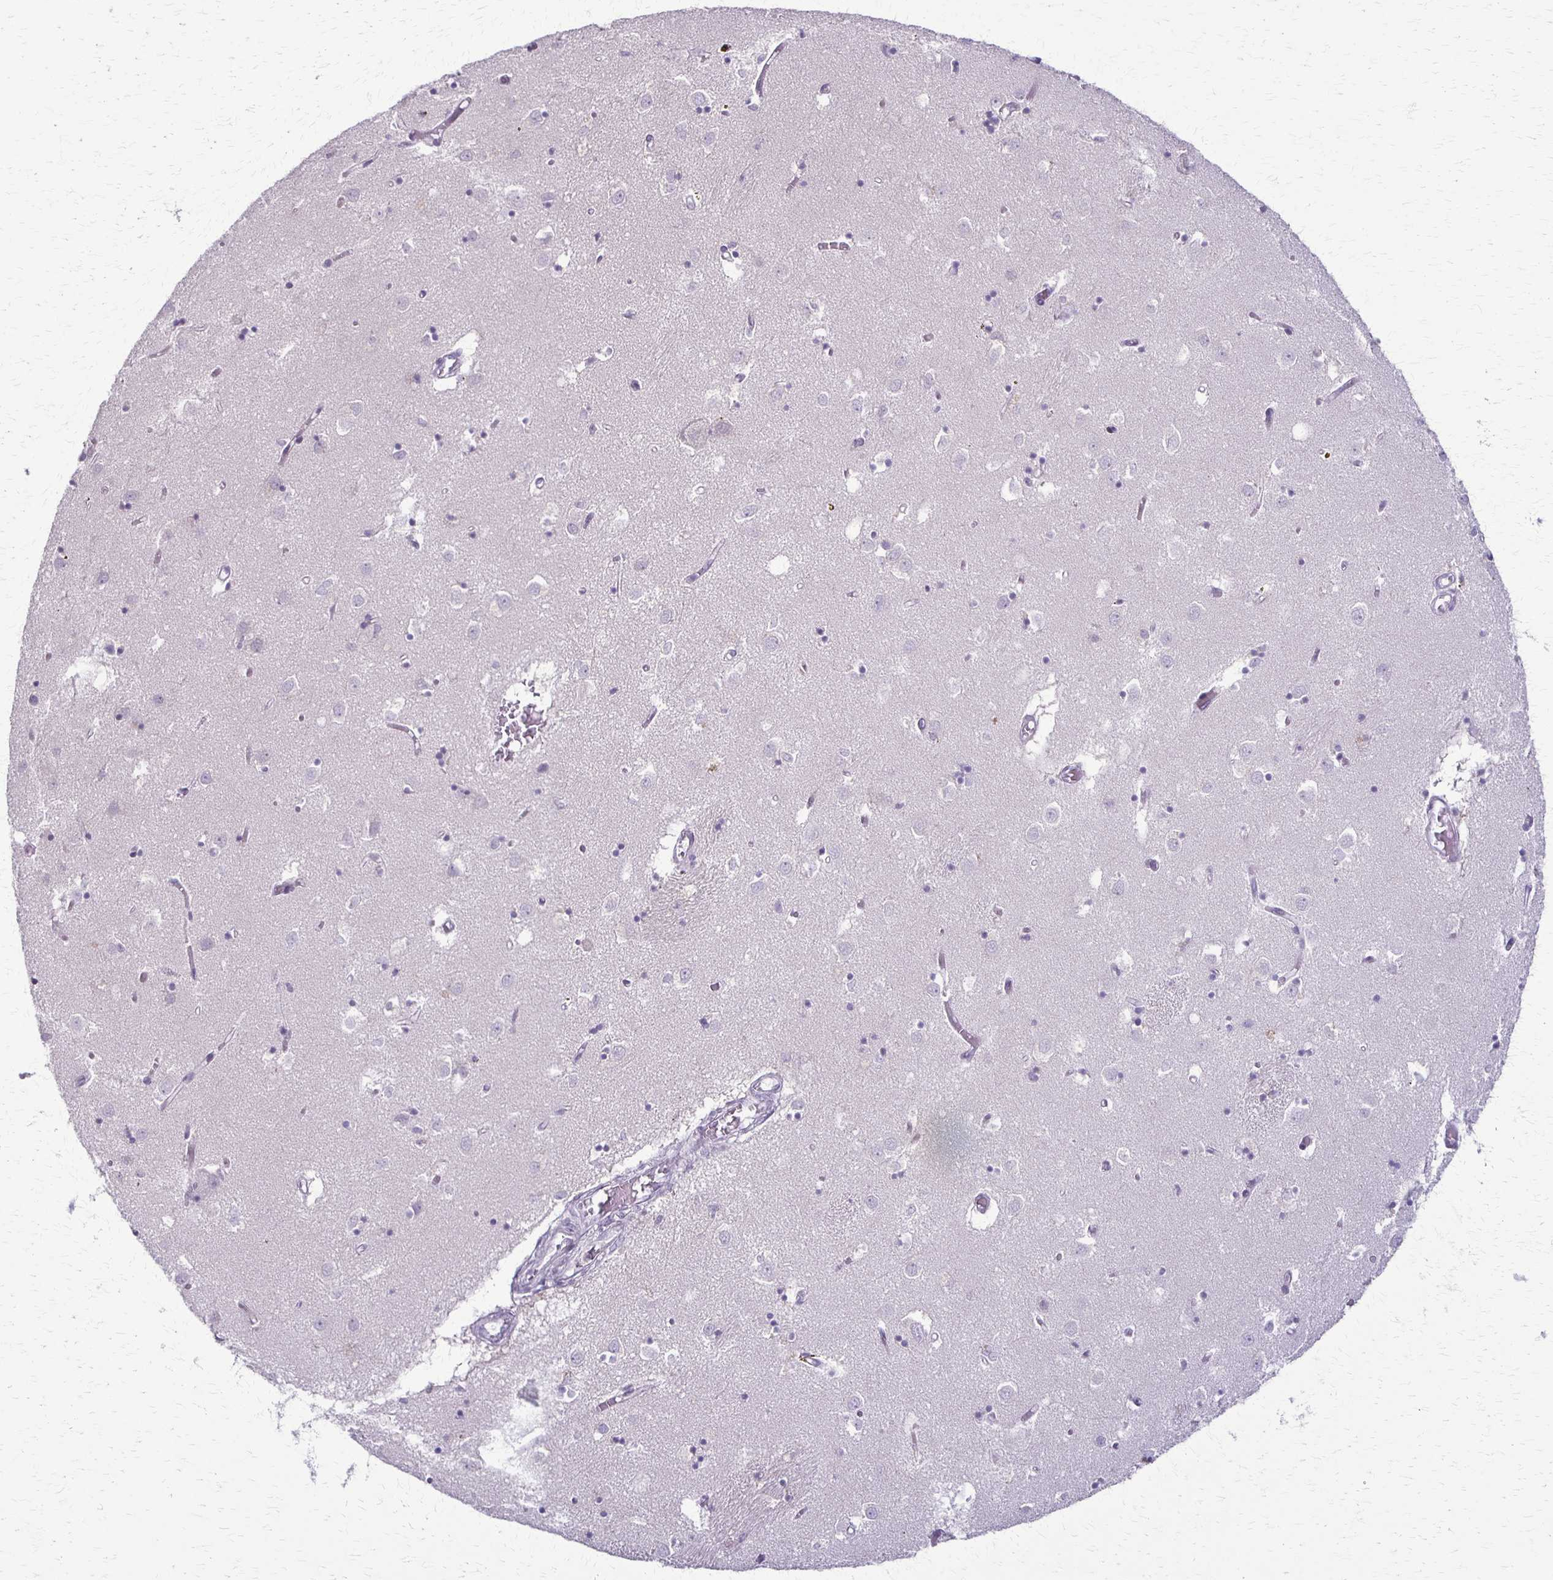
{"staining": {"intensity": "negative", "quantity": "none", "location": "none"}, "tissue": "caudate", "cell_type": "Glial cells", "image_type": "normal", "snomed": [{"axis": "morphology", "description": "Normal tissue, NOS"}, {"axis": "topography", "description": "Lateral ventricle wall"}], "caption": "The image exhibits no staining of glial cells in normal caudate. The staining was performed using DAB (3,3'-diaminobenzidine) to visualize the protein expression in brown, while the nuclei were stained in blue with hematoxylin (Magnification: 20x).", "gene": "SLC35E2B", "patient": {"sex": "male", "age": 70}}